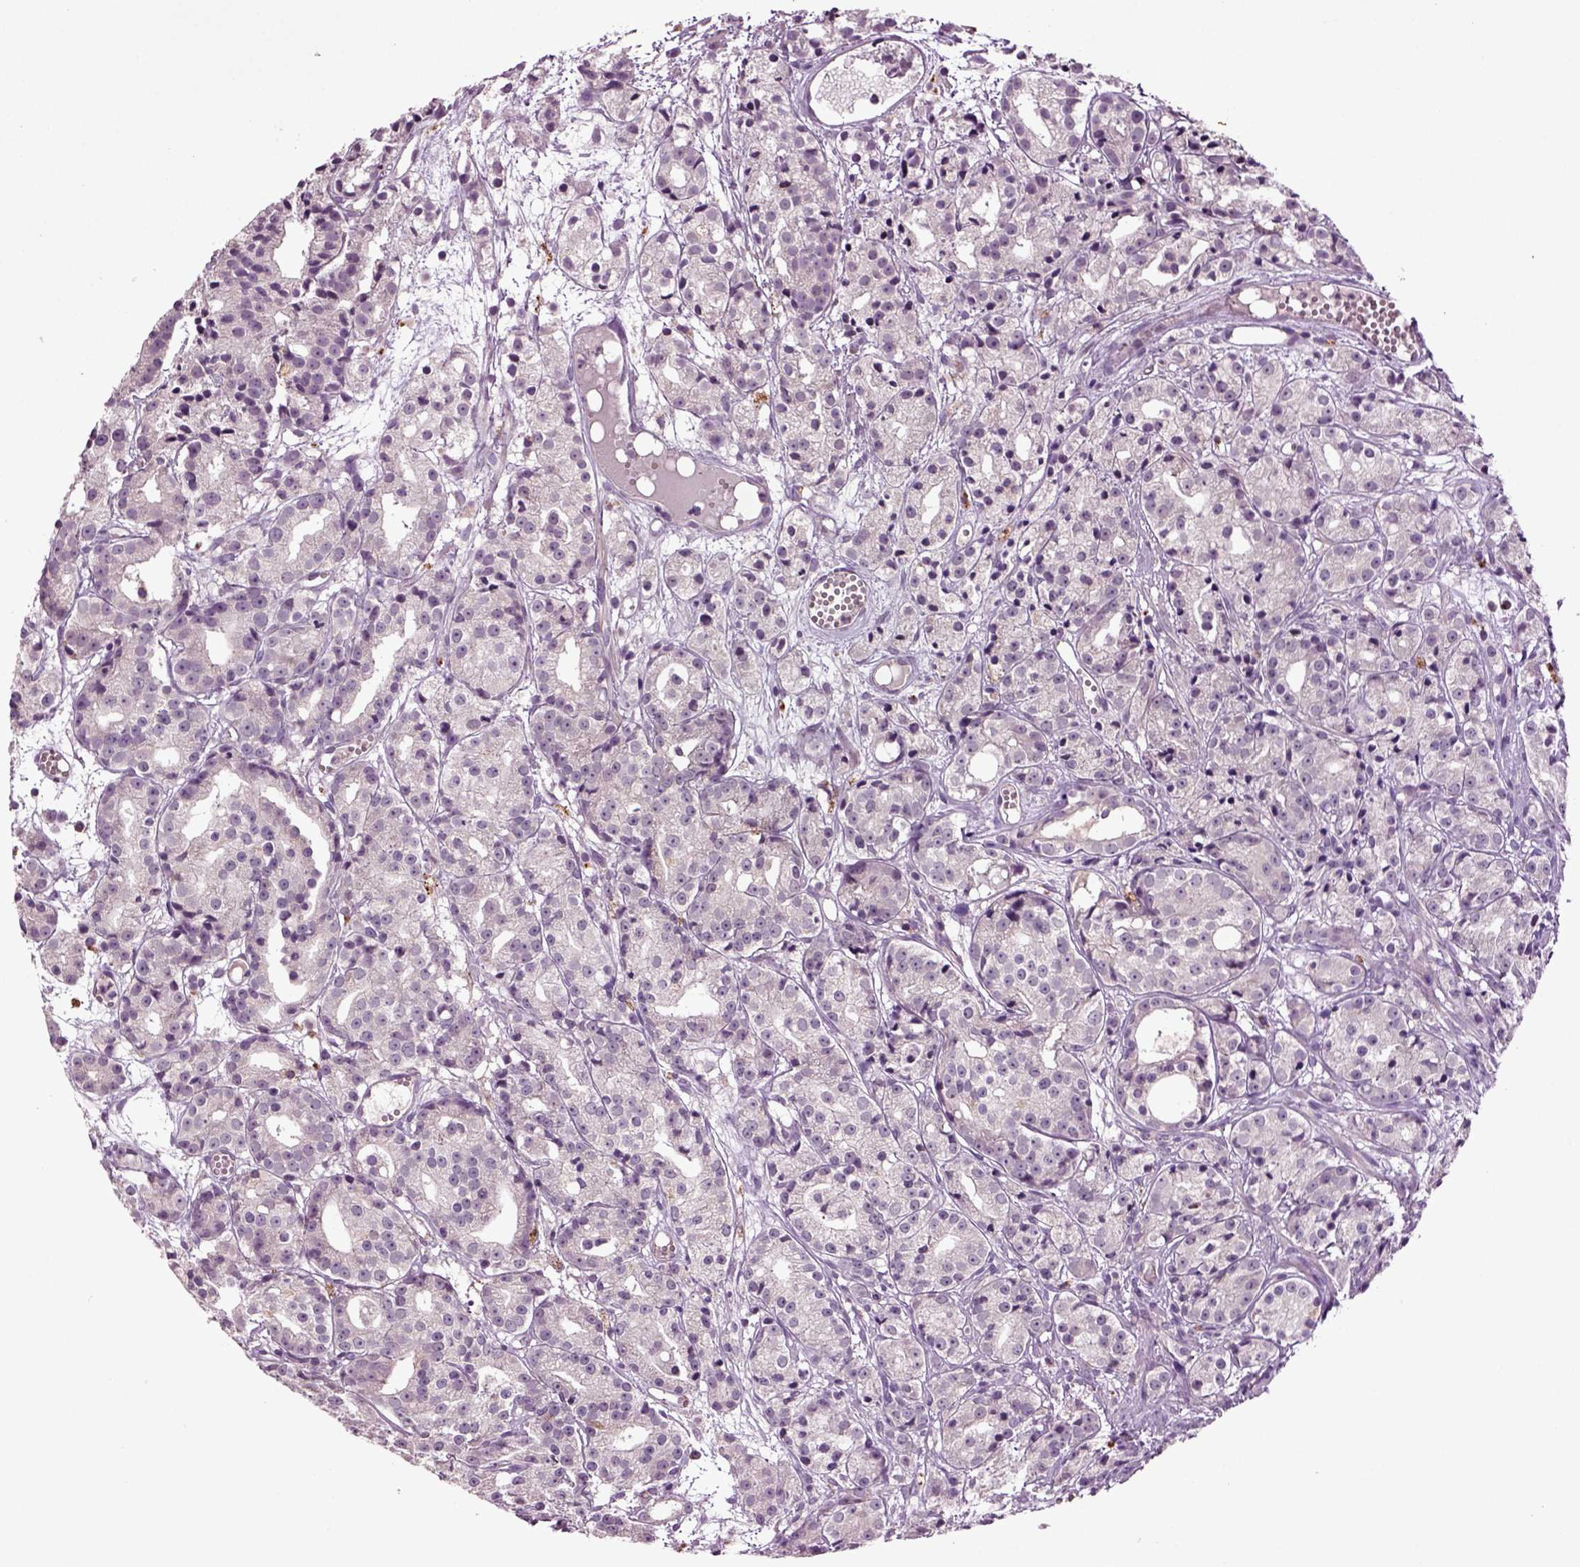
{"staining": {"intensity": "negative", "quantity": "none", "location": "none"}, "tissue": "prostate cancer", "cell_type": "Tumor cells", "image_type": "cancer", "snomed": [{"axis": "morphology", "description": "Adenocarcinoma, Medium grade"}, {"axis": "topography", "description": "Prostate"}], "caption": "Micrograph shows no protein expression in tumor cells of prostate medium-grade adenocarcinoma tissue.", "gene": "SLC17A6", "patient": {"sex": "male", "age": 74}}